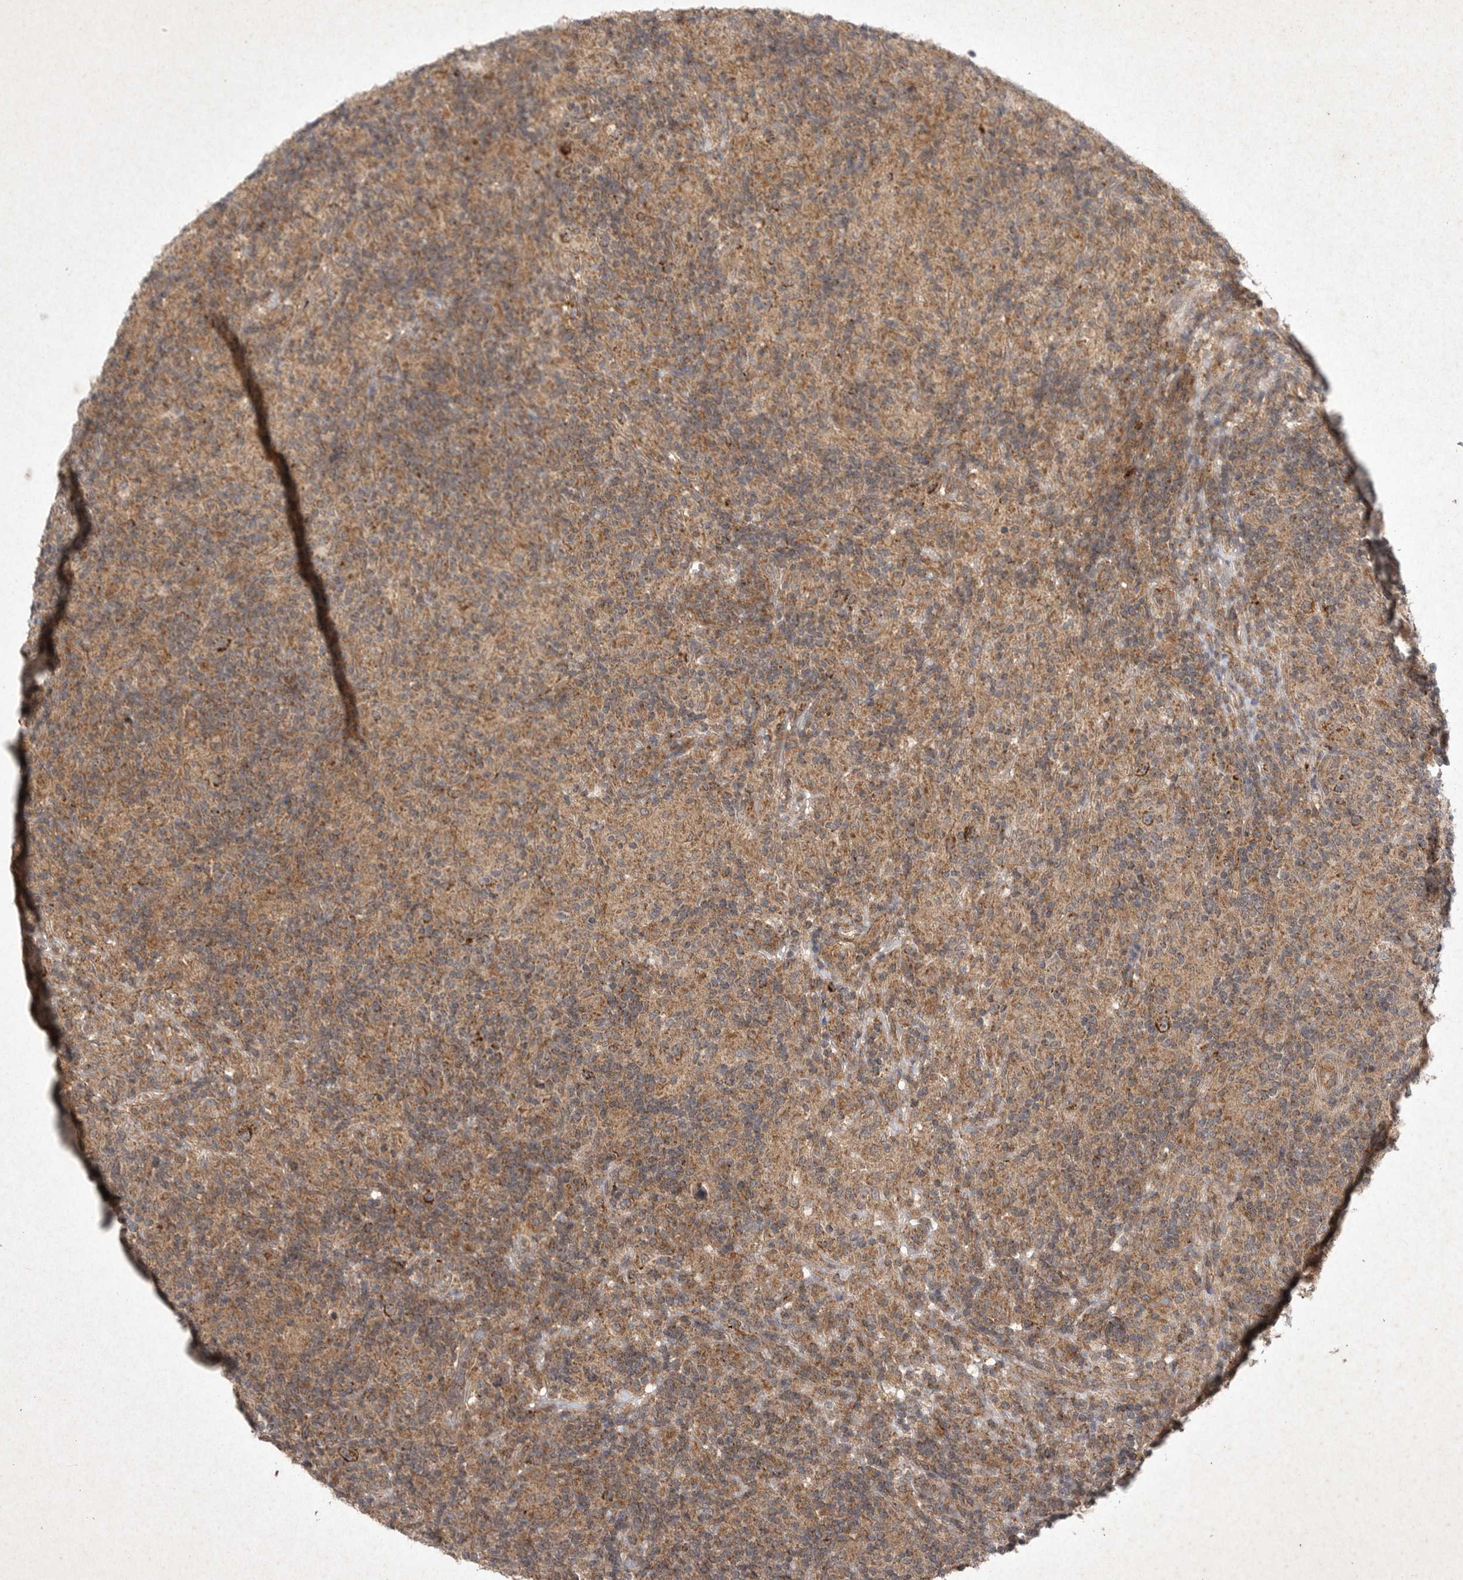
{"staining": {"intensity": "strong", "quantity": ">75%", "location": "cytoplasmic/membranous"}, "tissue": "lymphoma", "cell_type": "Tumor cells", "image_type": "cancer", "snomed": [{"axis": "morphology", "description": "Hodgkin's disease, NOS"}, {"axis": "topography", "description": "Lymph node"}], "caption": "A brown stain labels strong cytoplasmic/membranous staining of a protein in human Hodgkin's disease tumor cells. The staining is performed using DAB brown chromogen to label protein expression. The nuclei are counter-stained blue using hematoxylin.", "gene": "DDR1", "patient": {"sex": "male", "age": 70}}